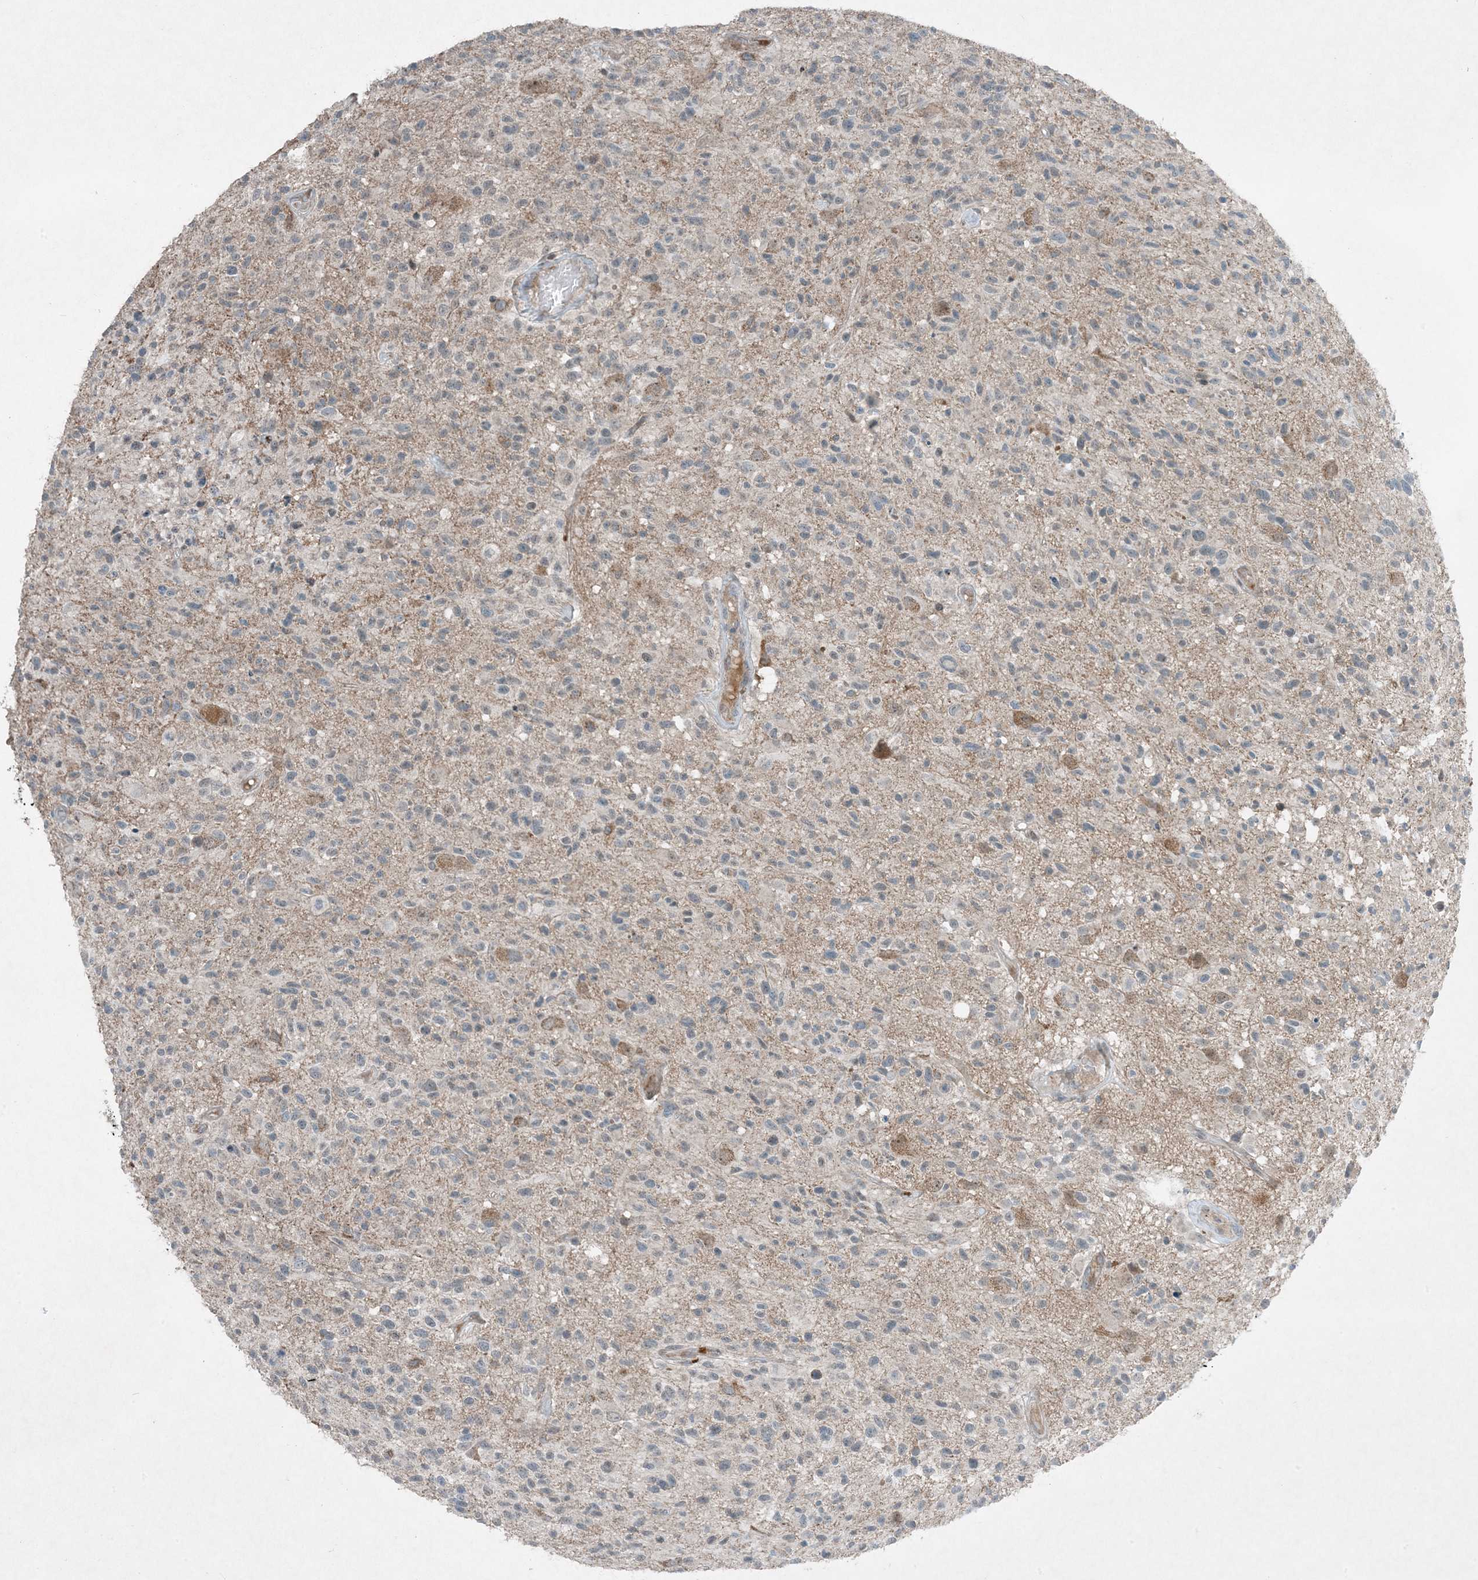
{"staining": {"intensity": "weak", "quantity": "<25%", "location": "cytoplasmic/membranous"}, "tissue": "glioma", "cell_type": "Tumor cells", "image_type": "cancer", "snomed": [{"axis": "morphology", "description": "Glioma, malignant, High grade"}, {"axis": "morphology", "description": "Glioblastoma, NOS"}, {"axis": "topography", "description": "Brain"}], "caption": "High power microscopy micrograph of an immunohistochemistry (IHC) photomicrograph of glioma, revealing no significant positivity in tumor cells. (Stains: DAB (3,3'-diaminobenzidine) IHC with hematoxylin counter stain, Microscopy: brightfield microscopy at high magnification).", "gene": "MITD1", "patient": {"sex": "male", "age": 60}}